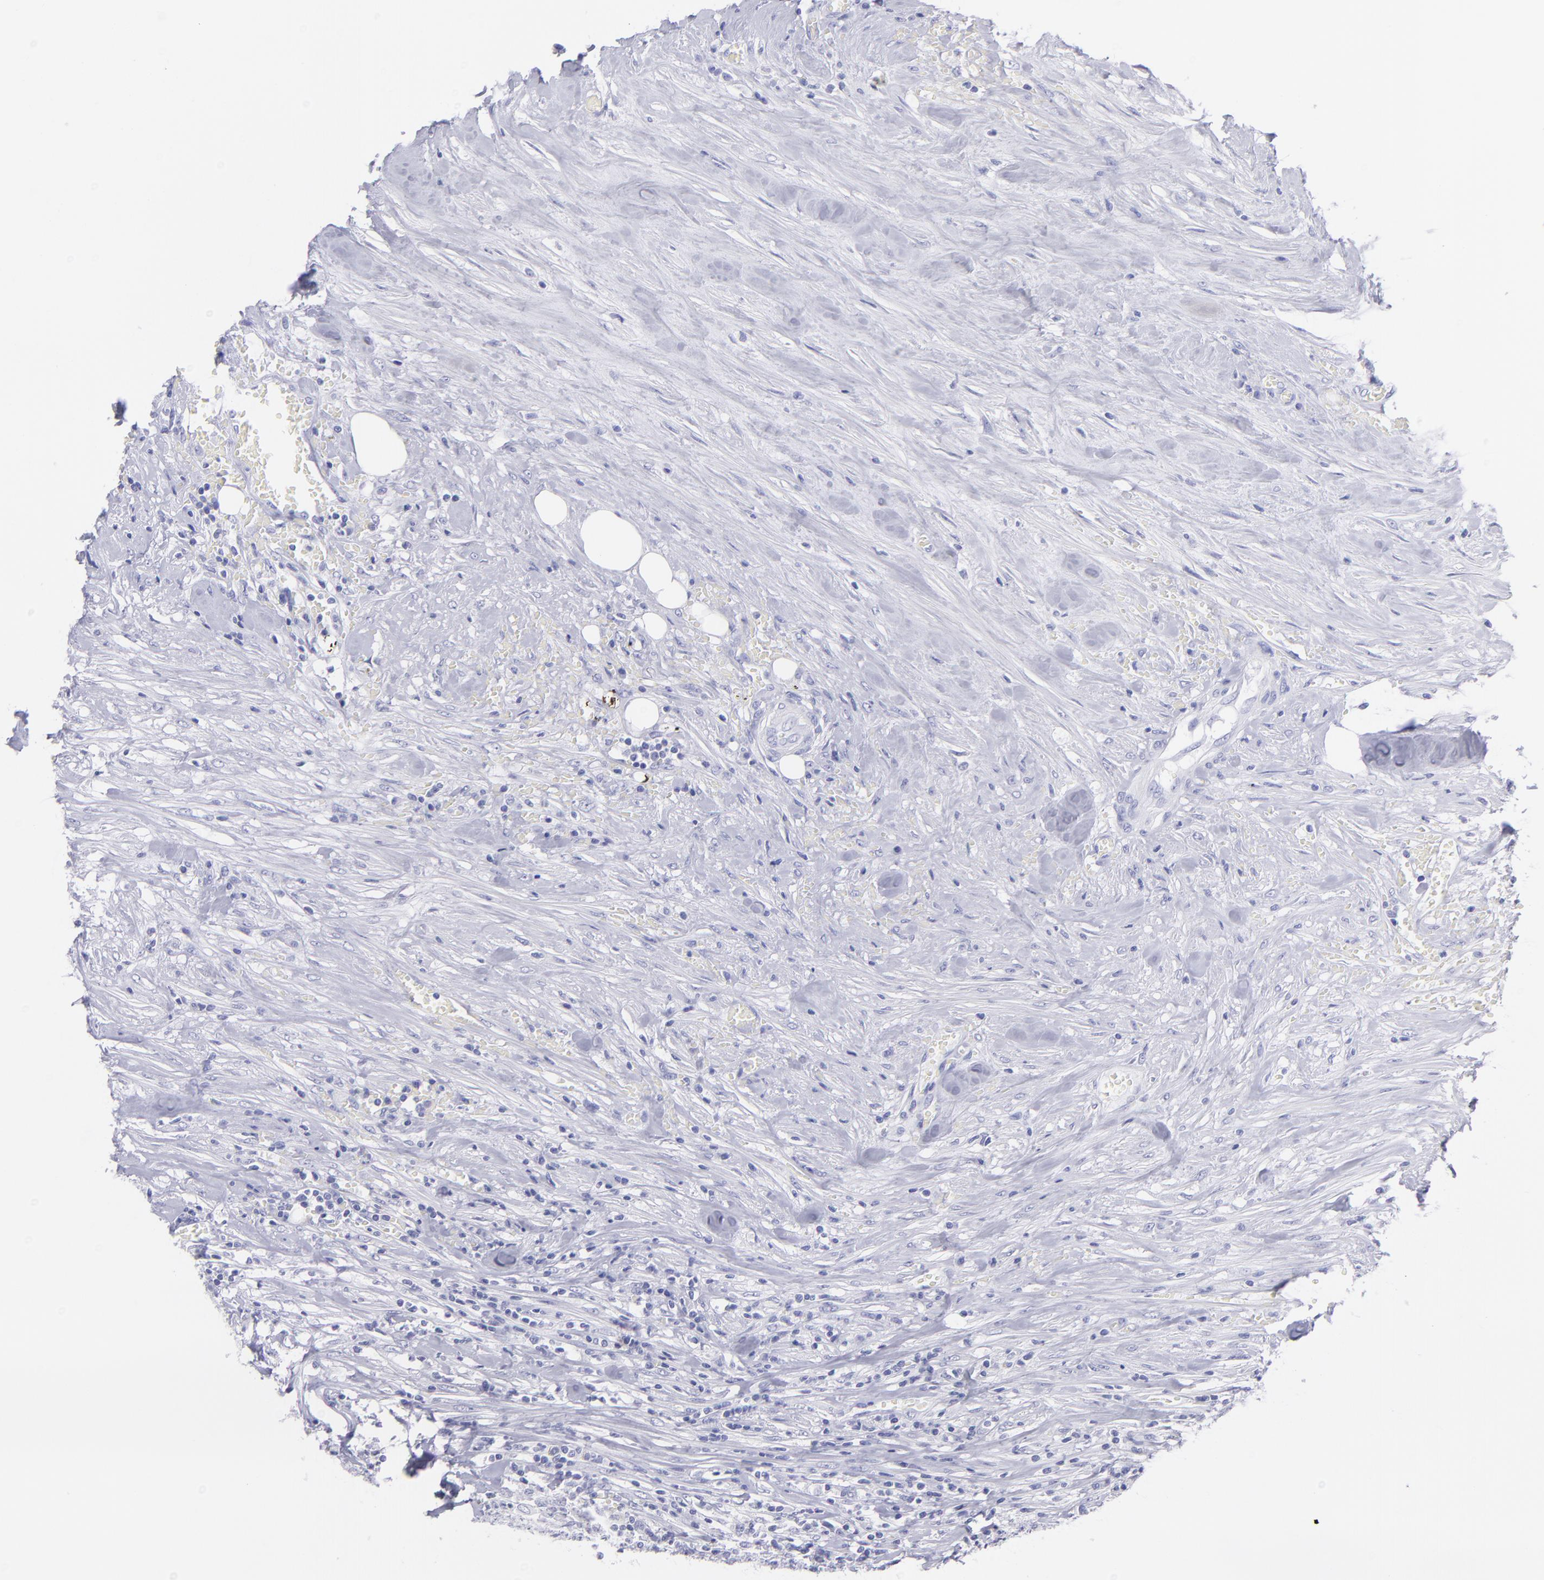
{"staining": {"intensity": "negative", "quantity": "none", "location": "none"}, "tissue": "urothelial cancer", "cell_type": "Tumor cells", "image_type": "cancer", "snomed": [{"axis": "morphology", "description": "Urothelial carcinoma, High grade"}, {"axis": "topography", "description": "Urinary bladder"}], "caption": "Photomicrograph shows no significant protein positivity in tumor cells of urothelial cancer. (IHC, brightfield microscopy, high magnification).", "gene": "PIP", "patient": {"sex": "male", "age": 74}}